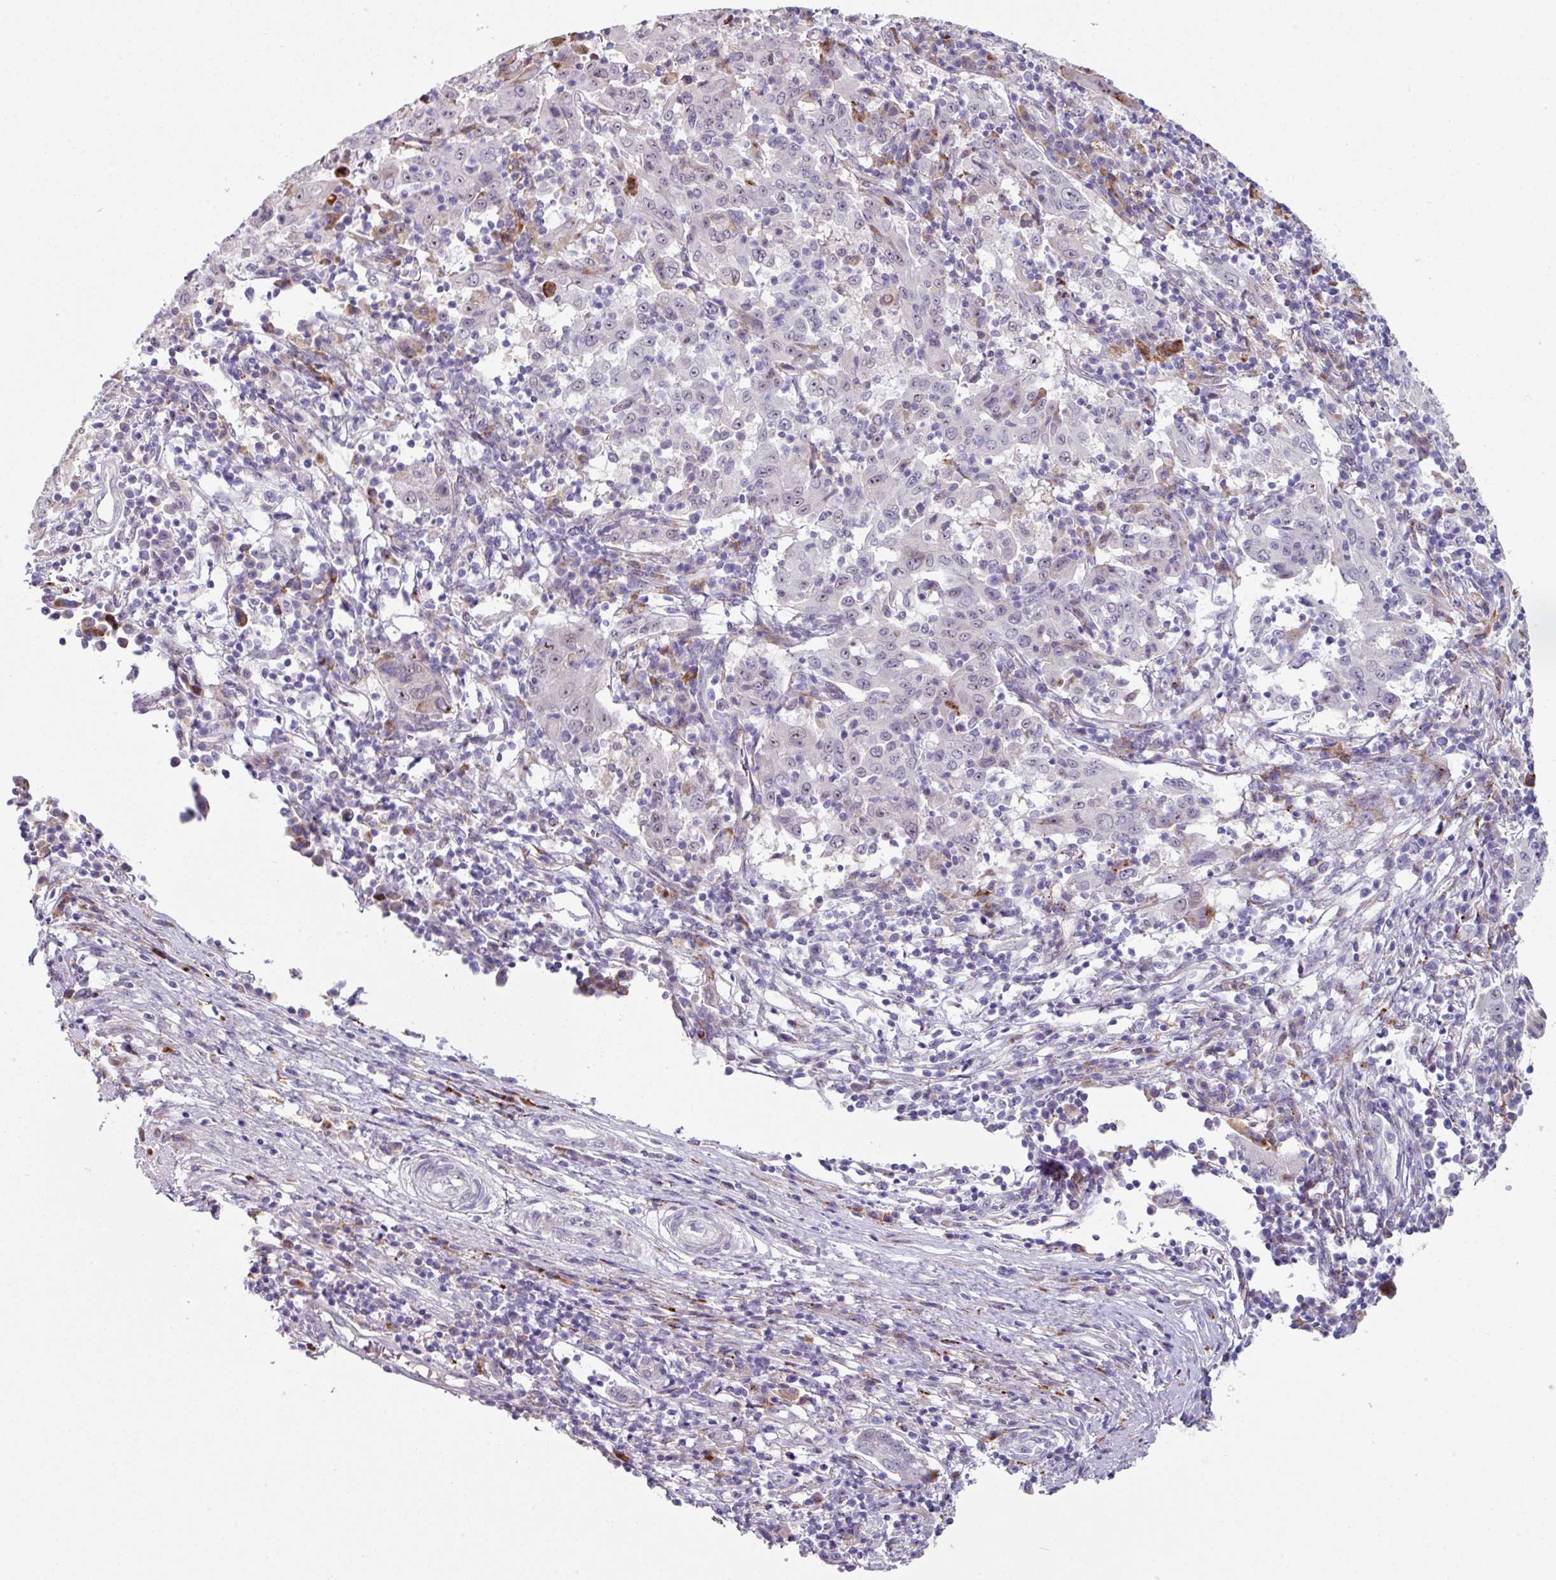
{"staining": {"intensity": "negative", "quantity": "none", "location": "none"}, "tissue": "pancreatic cancer", "cell_type": "Tumor cells", "image_type": "cancer", "snomed": [{"axis": "morphology", "description": "Adenocarcinoma, NOS"}, {"axis": "topography", "description": "Pancreas"}], "caption": "Adenocarcinoma (pancreatic) was stained to show a protein in brown. There is no significant staining in tumor cells.", "gene": "BMS1", "patient": {"sex": "male", "age": 63}}